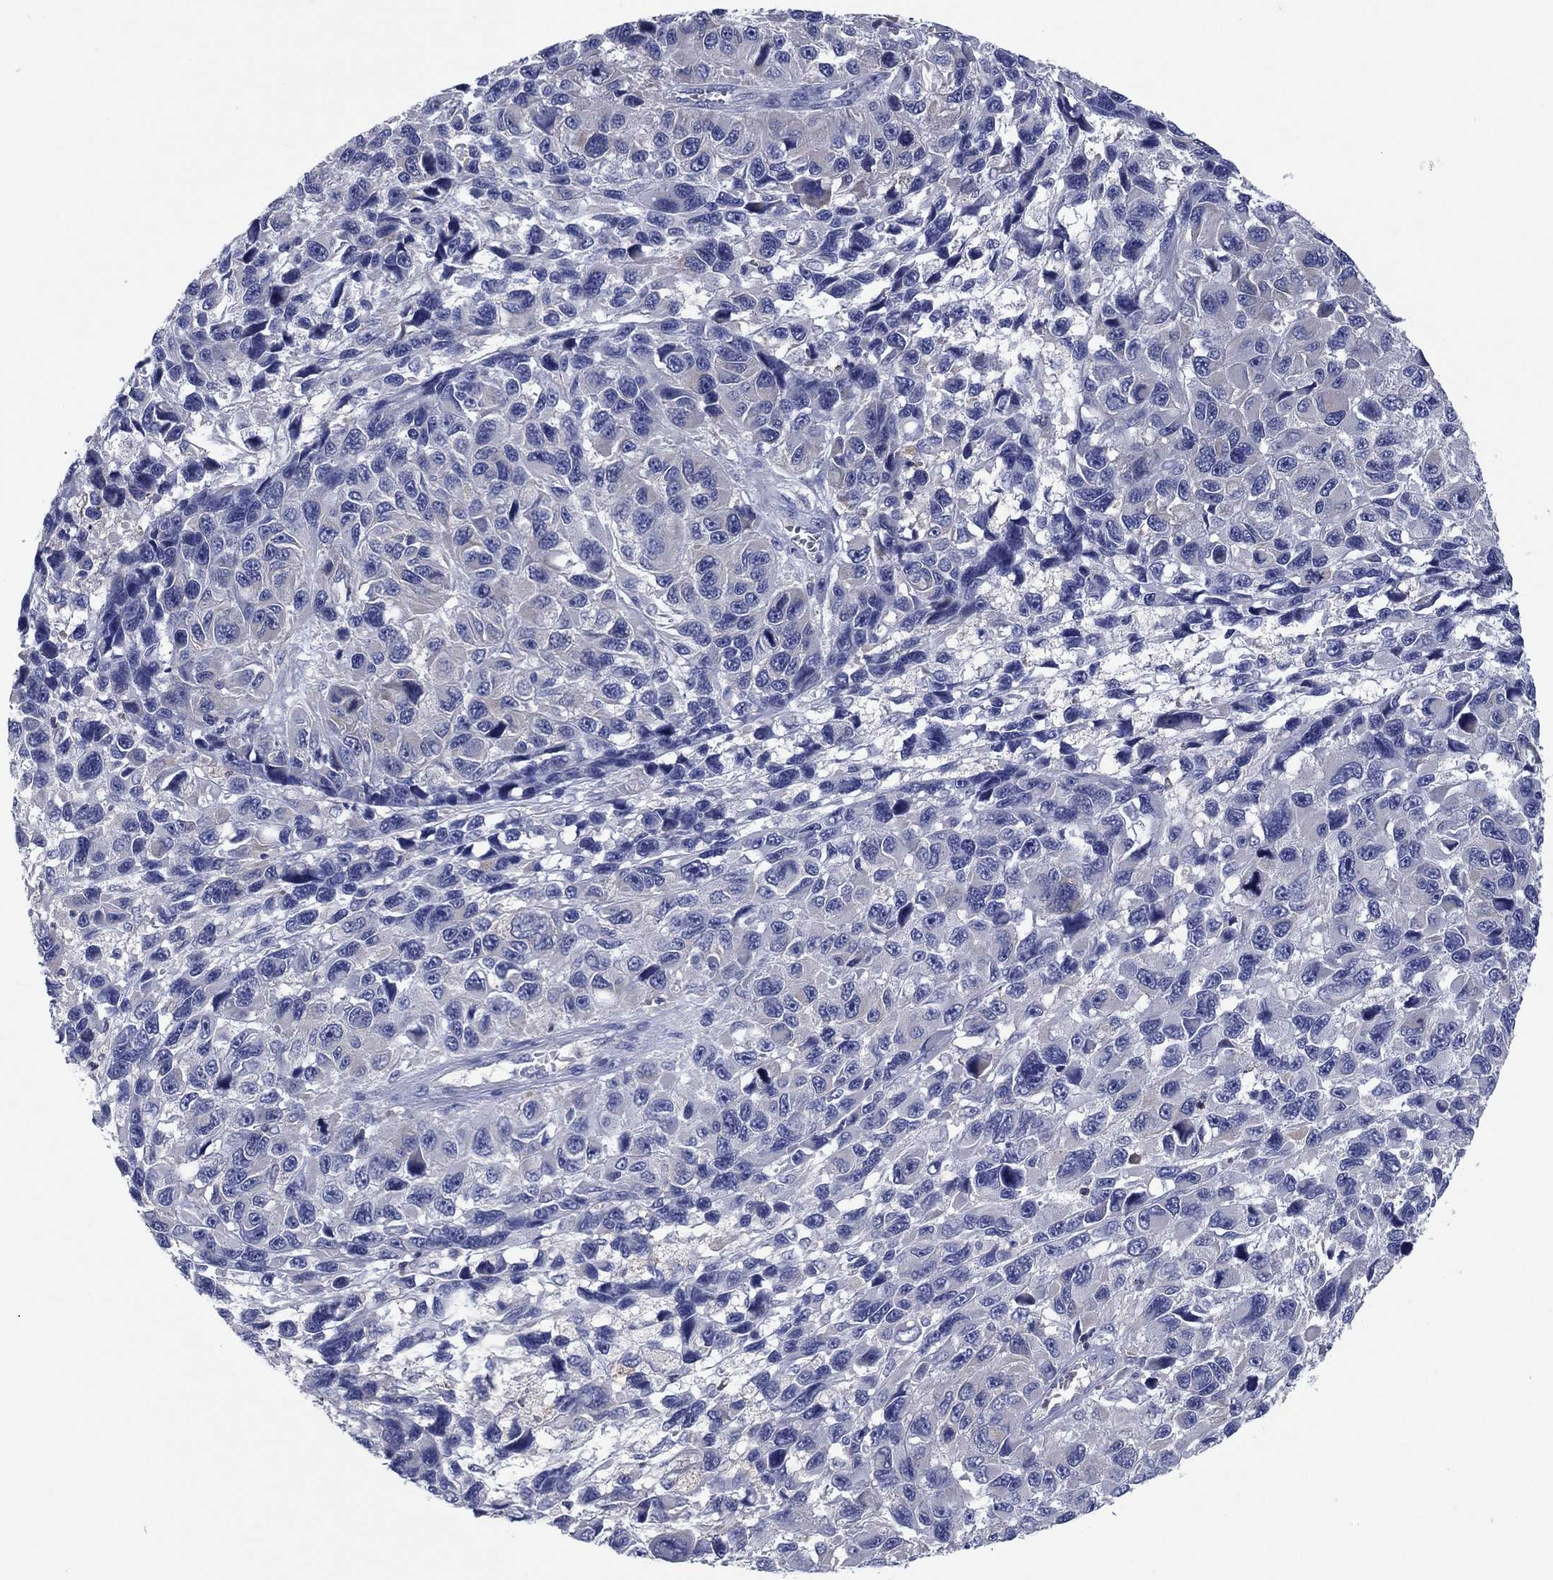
{"staining": {"intensity": "negative", "quantity": "none", "location": "none"}, "tissue": "melanoma", "cell_type": "Tumor cells", "image_type": "cancer", "snomed": [{"axis": "morphology", "description": "Malignant melanoma, NOS"}, {"axis": "topography", "description": "Skin"}], "caption": "Tumor cells show no significant staining in melanoma. The staining is performed using DAB brown chromogen with nuclei counter-stained in using hematoxylin.", "gene": "PVR", "patient": {"sex": "male", "age": 53}}